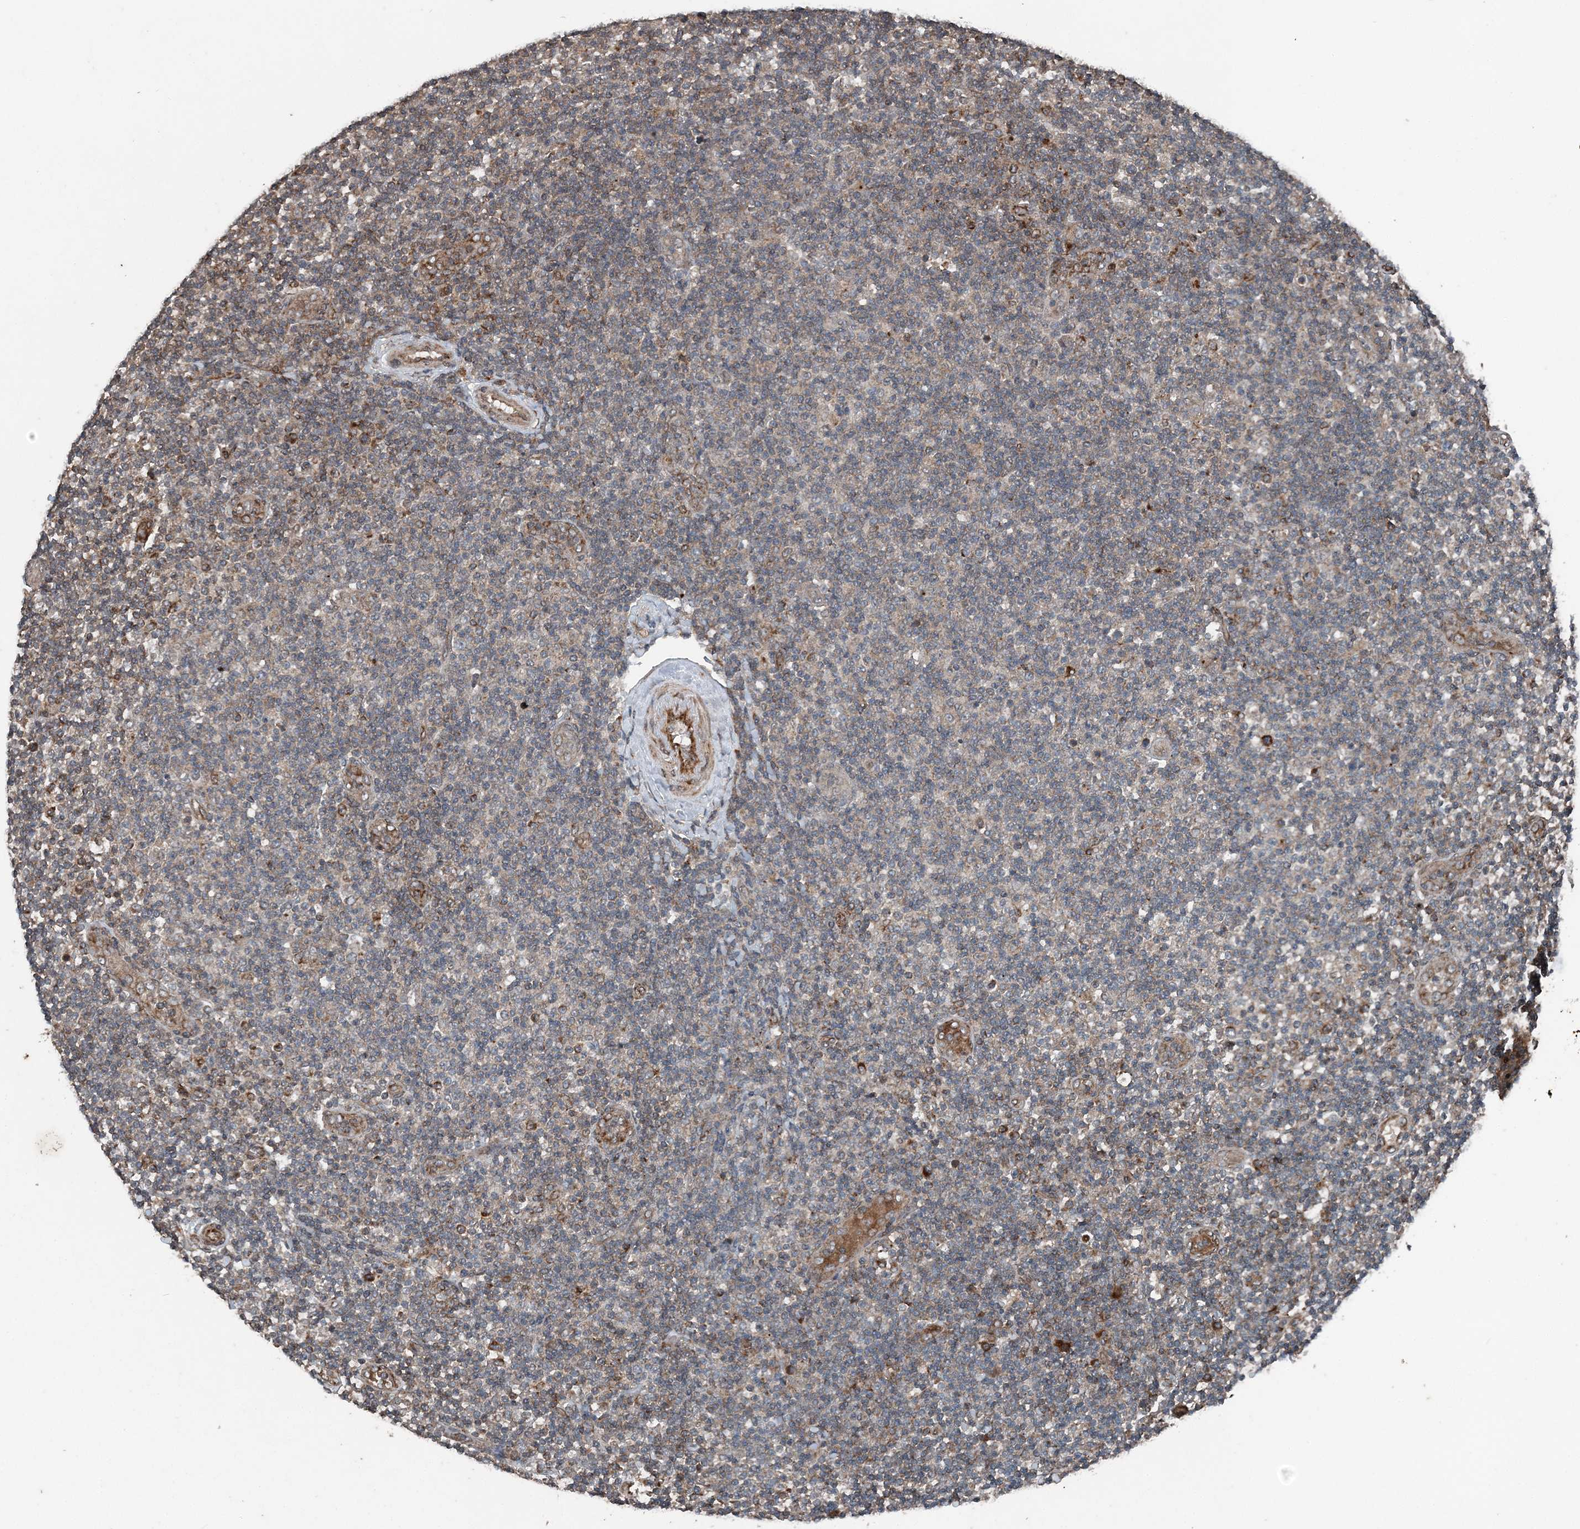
{"staining": {"intensity": "negative", "quantity": "none", "location": "none"}, "tissue": "lymphoma", "cell_type": "Tumor cells", "image_type": "cancer", "snomed": [{"axis": "morphology", "description": "Malignant lymphoma, non-Hodgkin's type, Low grade"}, {"axis": "topography", "description": "Lymph node"}], "caption": "An image of human lymphoma is negative for staining in tumor cells.", "gene": "CFL1", "patient": {"sex": "male", "age": 83}}